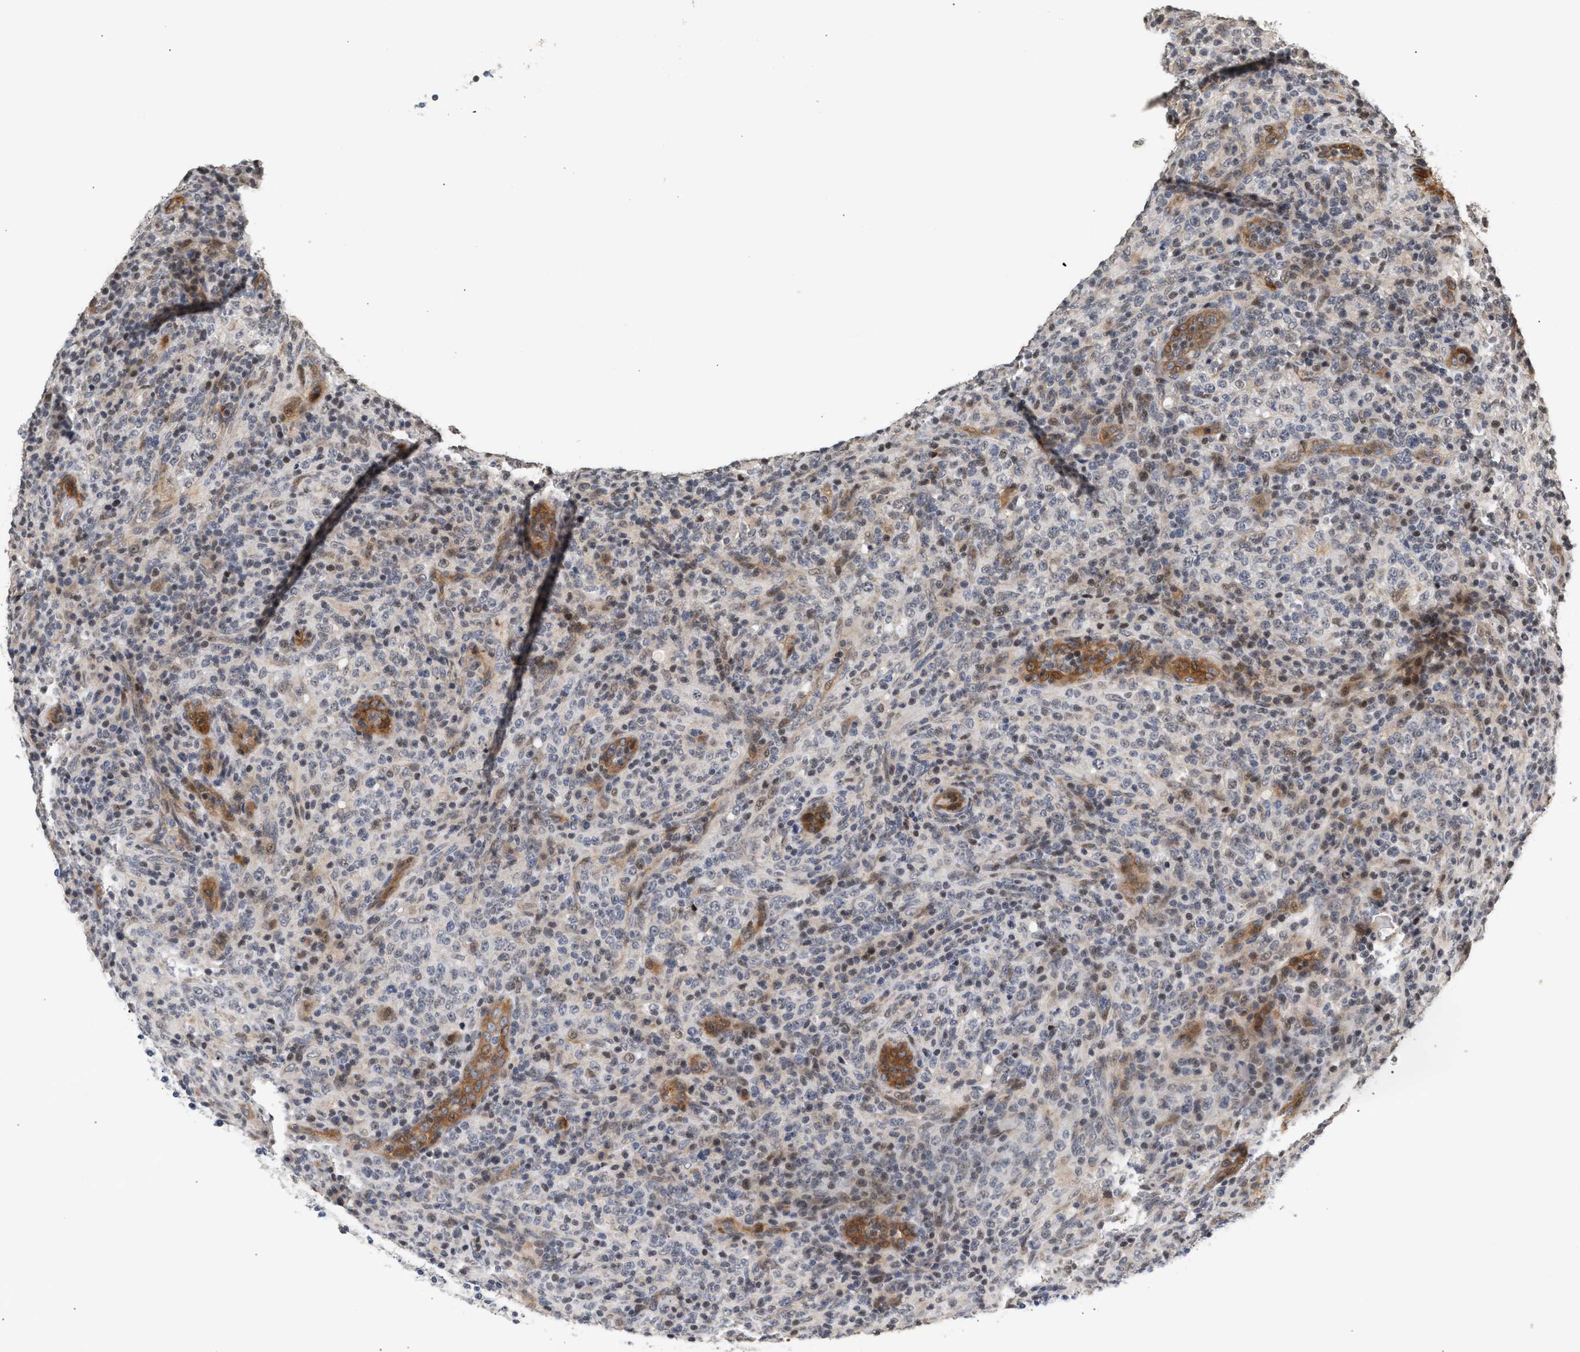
{"staining": {"intensity": "negative", "quantity": "none", "location": "none"}, "tissue": "lymphoma", "cell_type": "Tumor cells", "image_type": "cancer", "snomed": [{"axis": "morphology", "description": "Malignant lymphoma, non-Hodgkin's type, High grade"}, {"axis": "topography", "description": "Lymph node"}], "caption": "Immunohistochemical staining of human malignant lymphoma, non-Hodgkin's type (high-grade) displays no significant expression in tumor cells.", "gene": "PLXND1", "patient": {"sex": "female", "age": 76}}